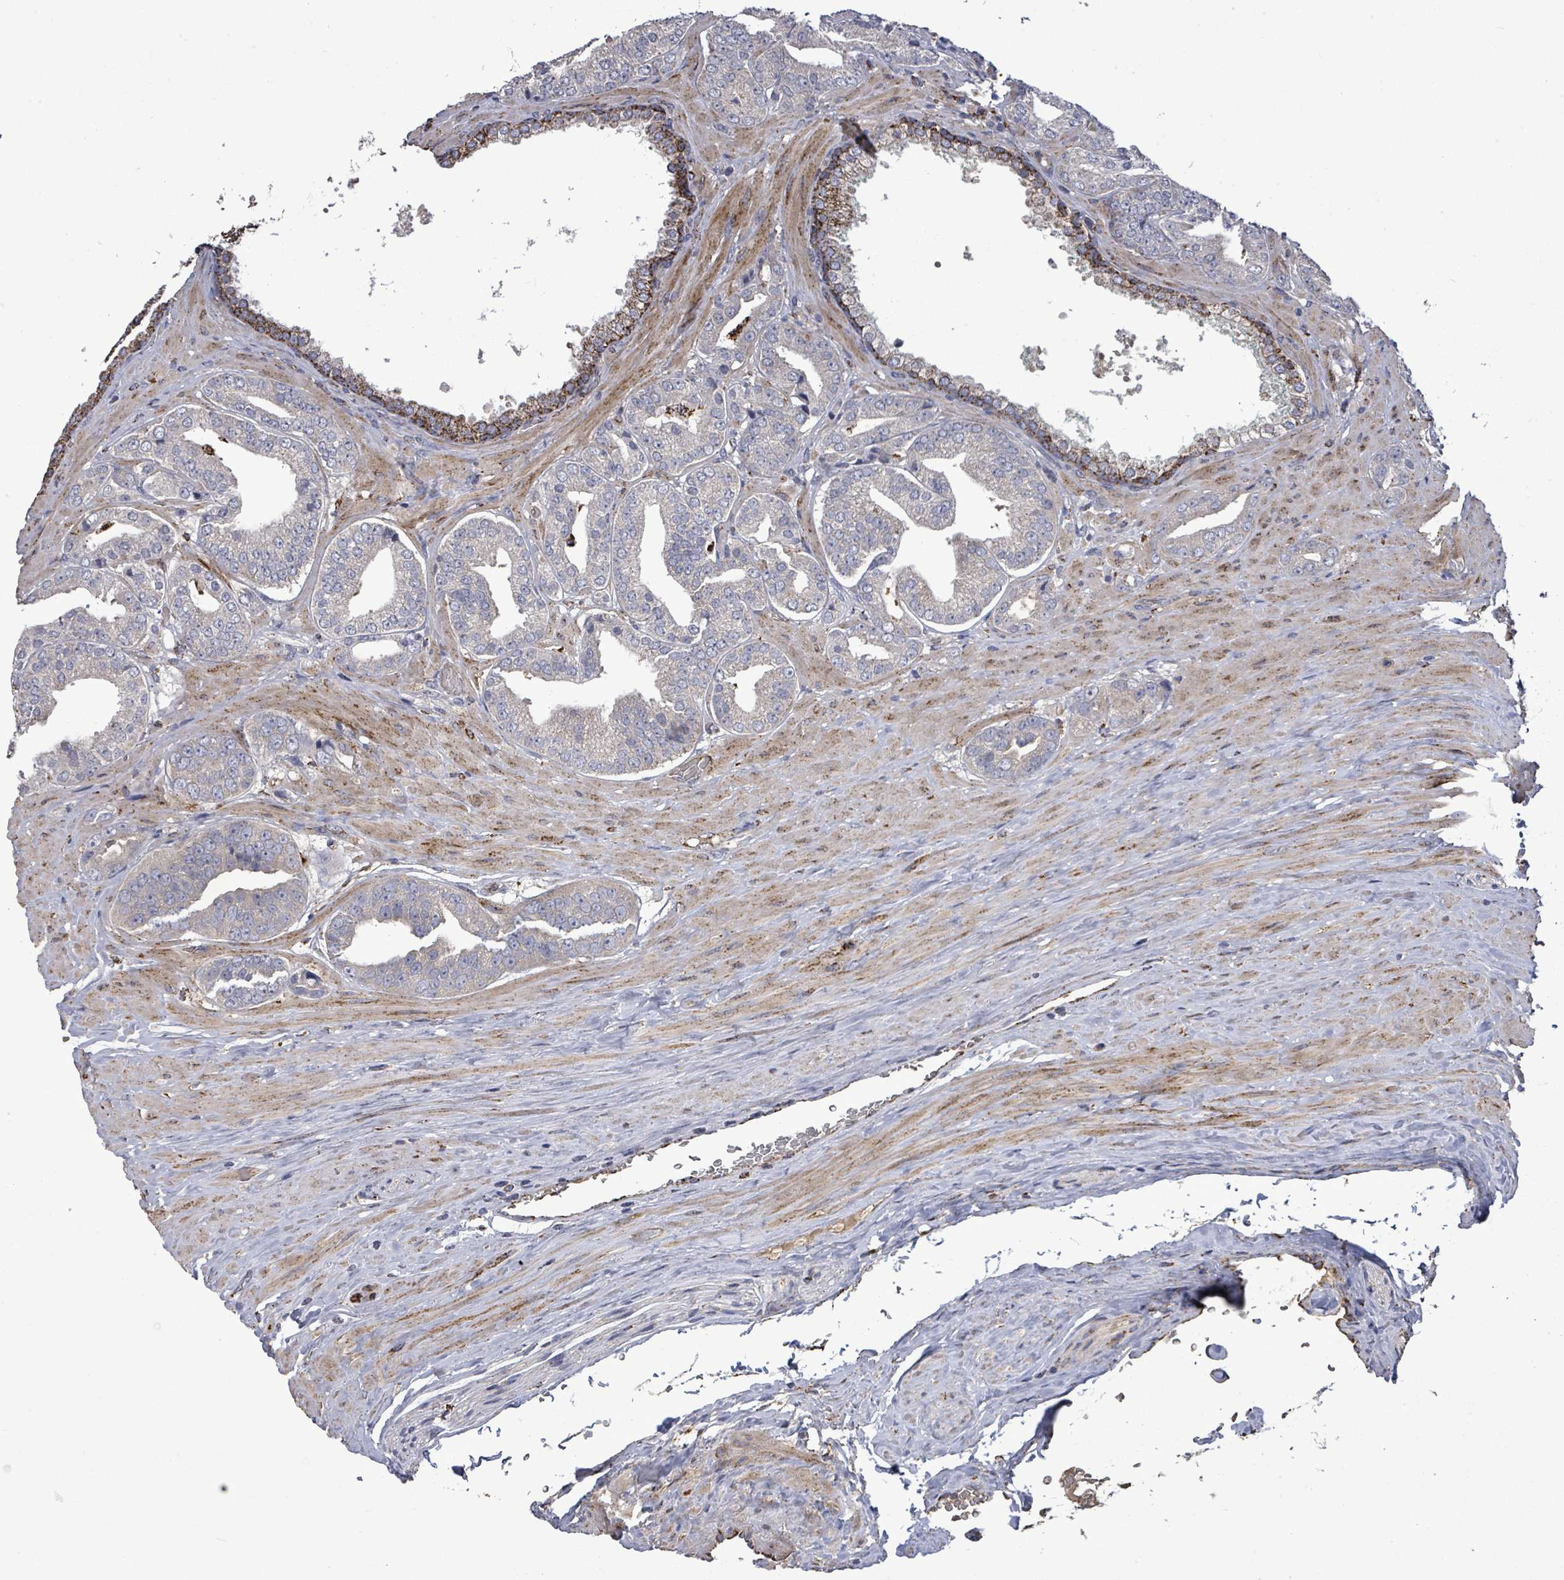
{"staining": {"intensity": "moderate", "quantity": "<25%", "location": "cytoplasmic/membranous"}, "tissue": "prostate cancer", "cell_type": "Tumor cells", "image_type": "cancer", "snomed": [{"axis": "morphology", "description": "Adenocarcinoma, High grade"}, {"axis": "topography", "description": "Prostate"}], "caption": "This photomicrograph reveals immunohistochemistry (IHC) staining of human prostate high-grade adenocarcinoma, with low moderate cytoplasmic/membranous staining in approximately <25% of tumor cells.", "gene": "MTMR12", "patient": {"sex": "male", "age": 63}}